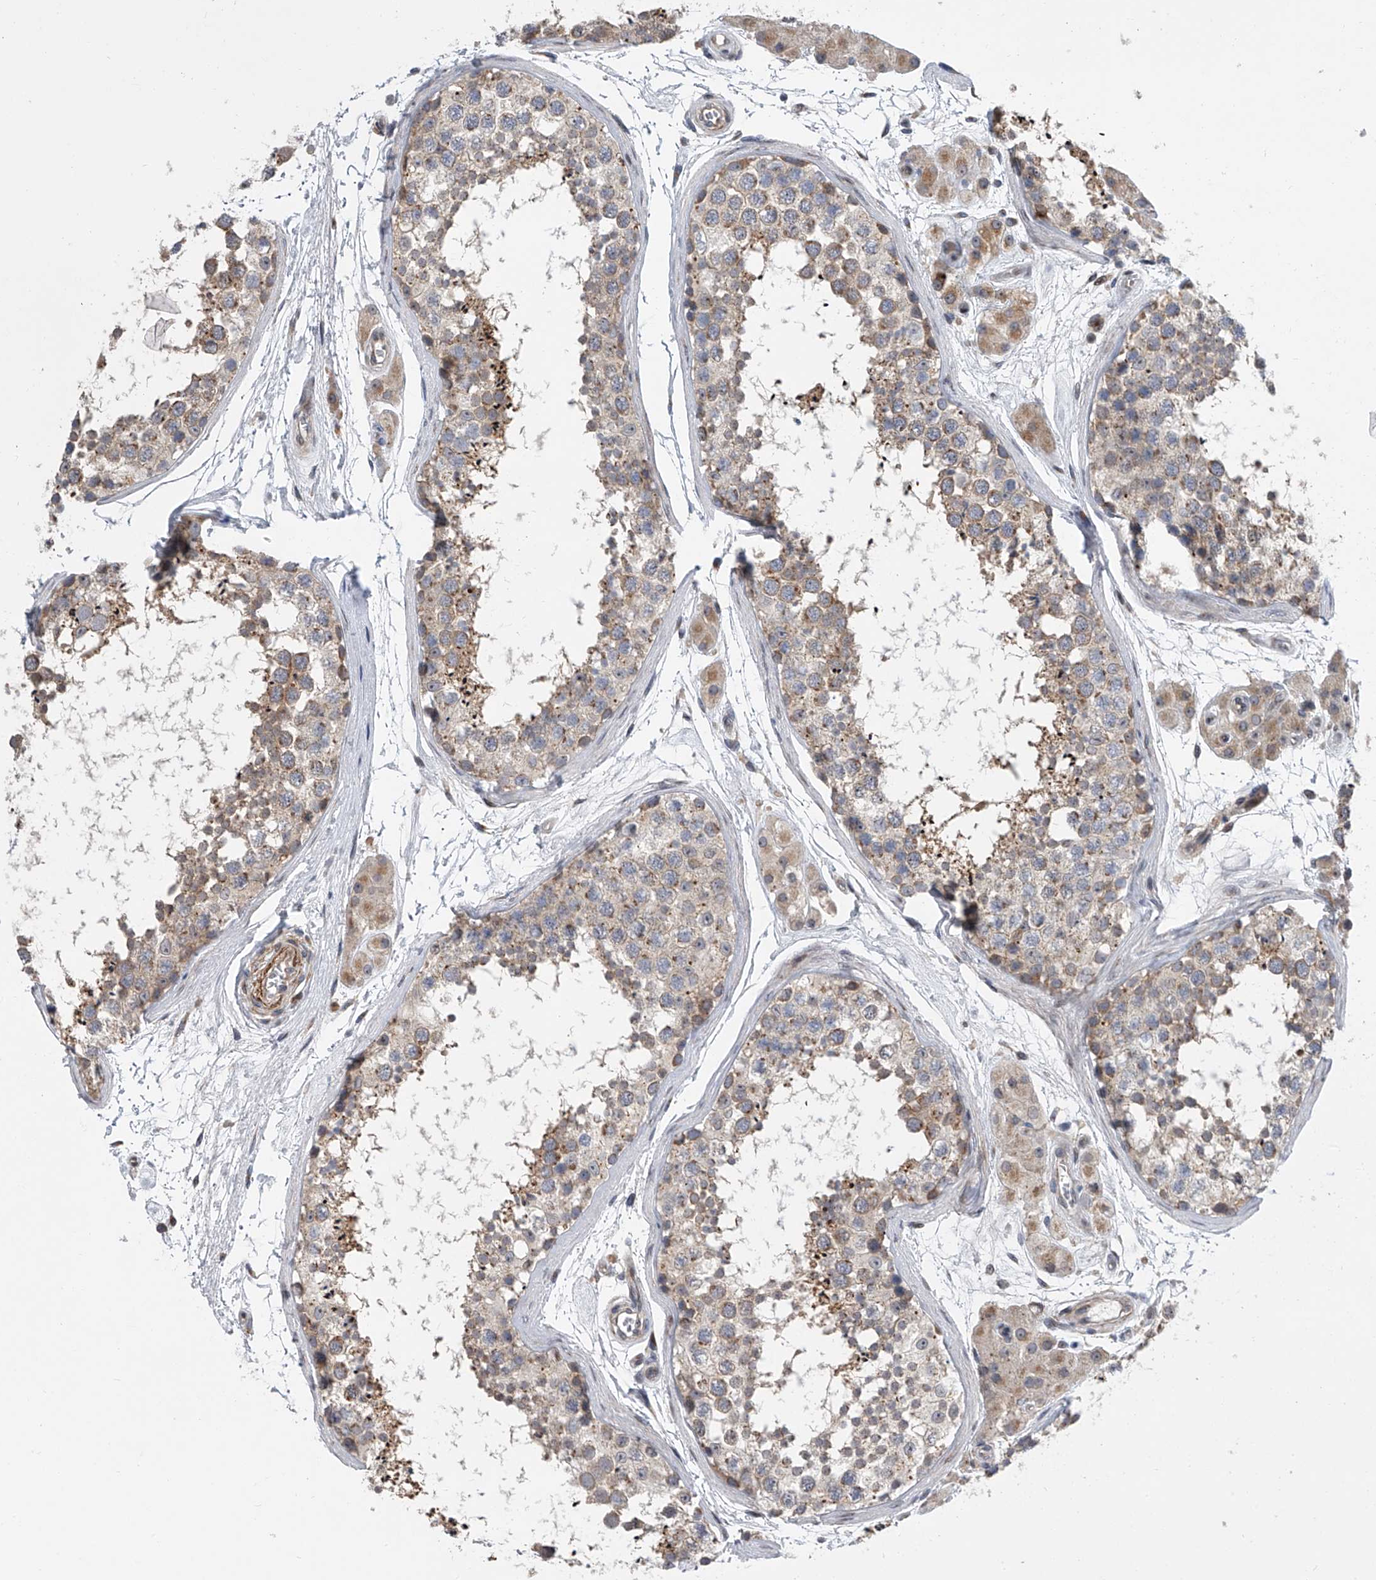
{"staining": {"intensity": "weak", "quantity": "25%-75%", "location": "cytoplasmic/membranous"}, "tissue": "testis", "cell_type": "Cells in seminiferous ducts", "image_type": "normal", "snomed": [{"axis": "morphology", "description": "Normal tissue, NOS"}, {"axis": "topography", "description": "Testis"}], "caption": "Immunohistochemistry staining of unremarkable testis, which shows low levels of weak cytoplasmic/membranous expression in approximately 25%-75% of cells in seminiferous ducts indicating weak cytoplasmic/membranous protein expression. The staining was performed using DAB (brown) for protein detection and nuclei were counterstained in hematoxylin (blue).", "gene": "DLGAP2", "patient": {"sex": "male", "age": 56}}